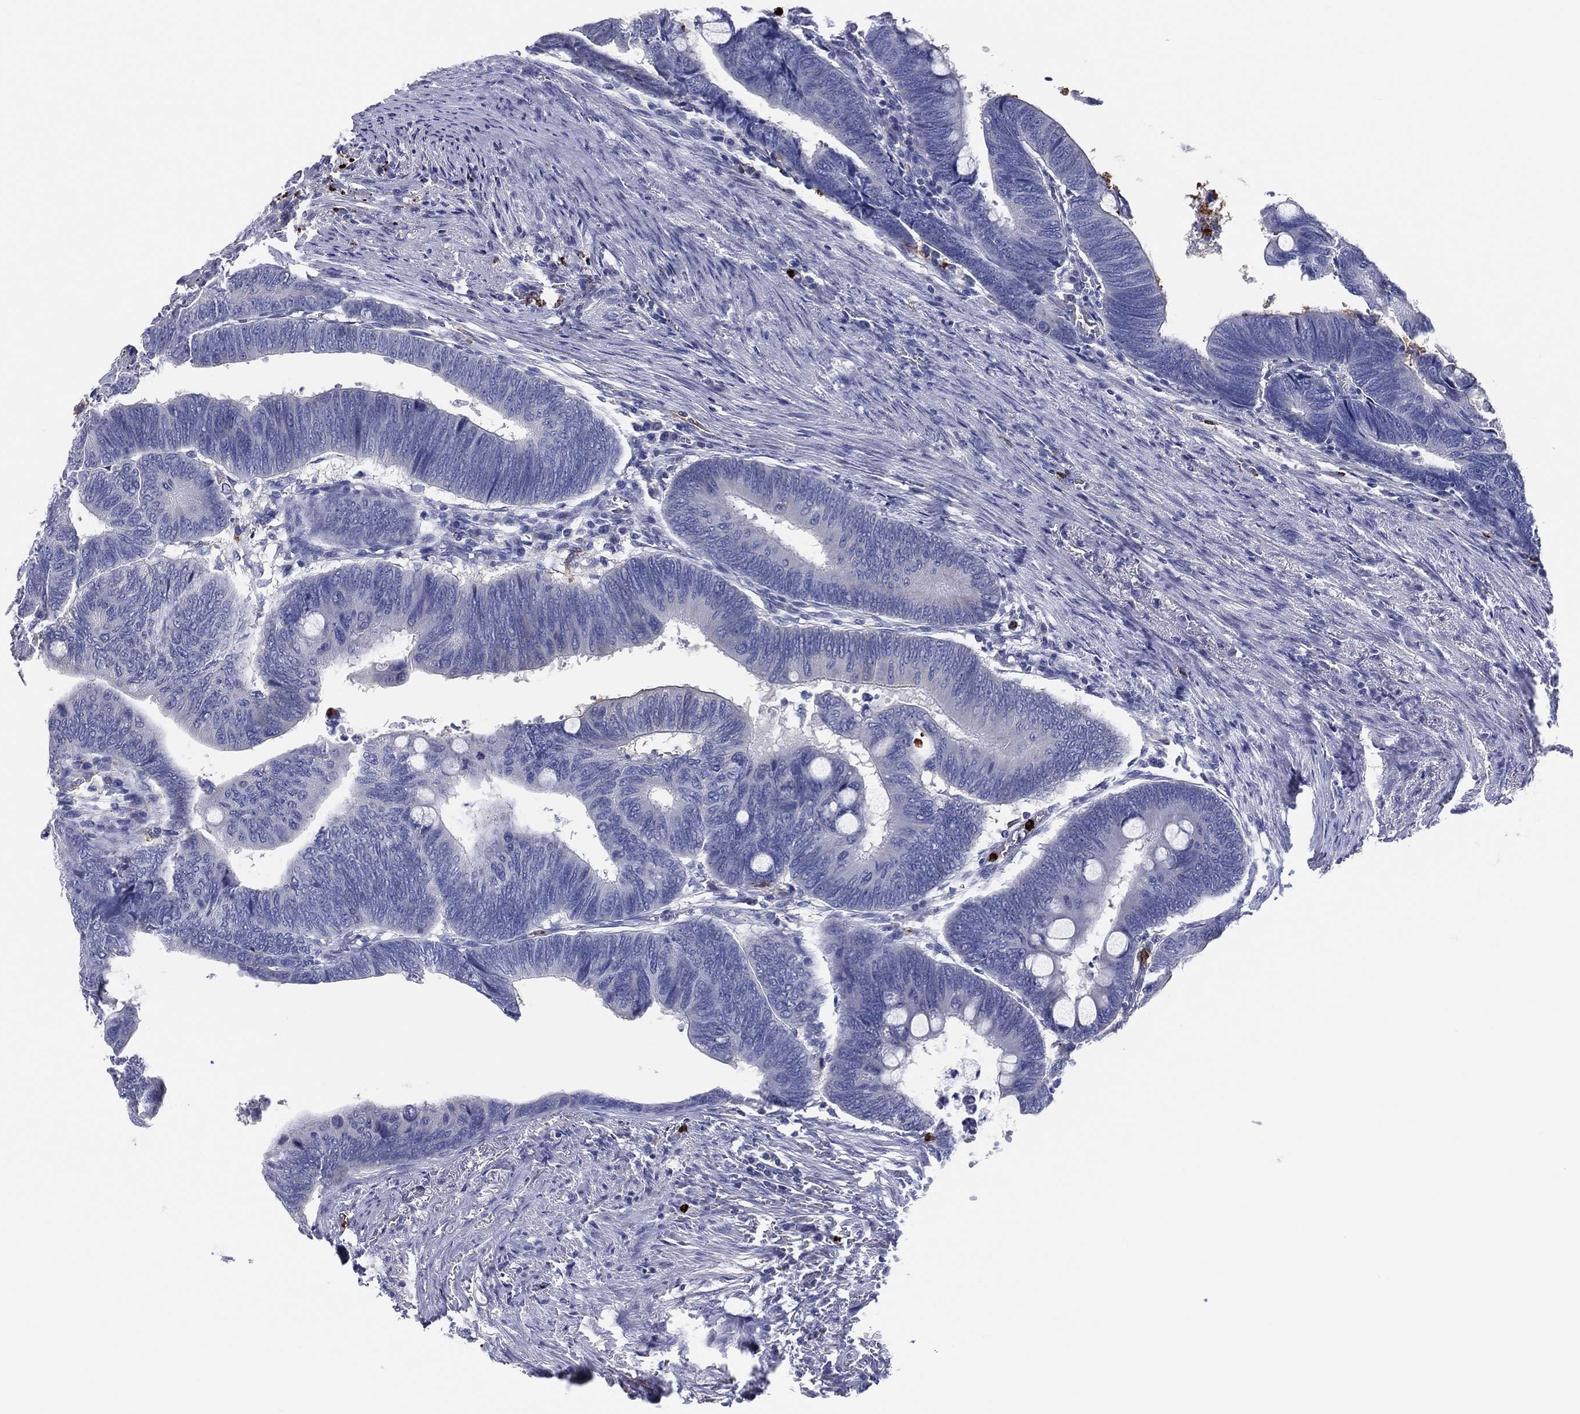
{"staining": {"intensity": "negative", "quantity": "none", "location": "none"}, "tissue": "colorectal cancer", "cell_type": "Tumor cells", "image_type": "cancer", "snomed": [{"axis": "morphology", "description": "Normal tissue, NOS"}, {"axis": "morphology", "description": "Adenocarcinoma, NOS"}, {"axis": "topography", "description": "Rectum"}, {"axis": "topography", "description": "Peripheral nerve tissue"}], "caption": "A histopathology image of colorectal cancer (adenocarcinoma) stained for a protein reveals no brown staining in tumor cells.", "gene": "PLAC8", "patient": {"sex": "male", "age": 92}}